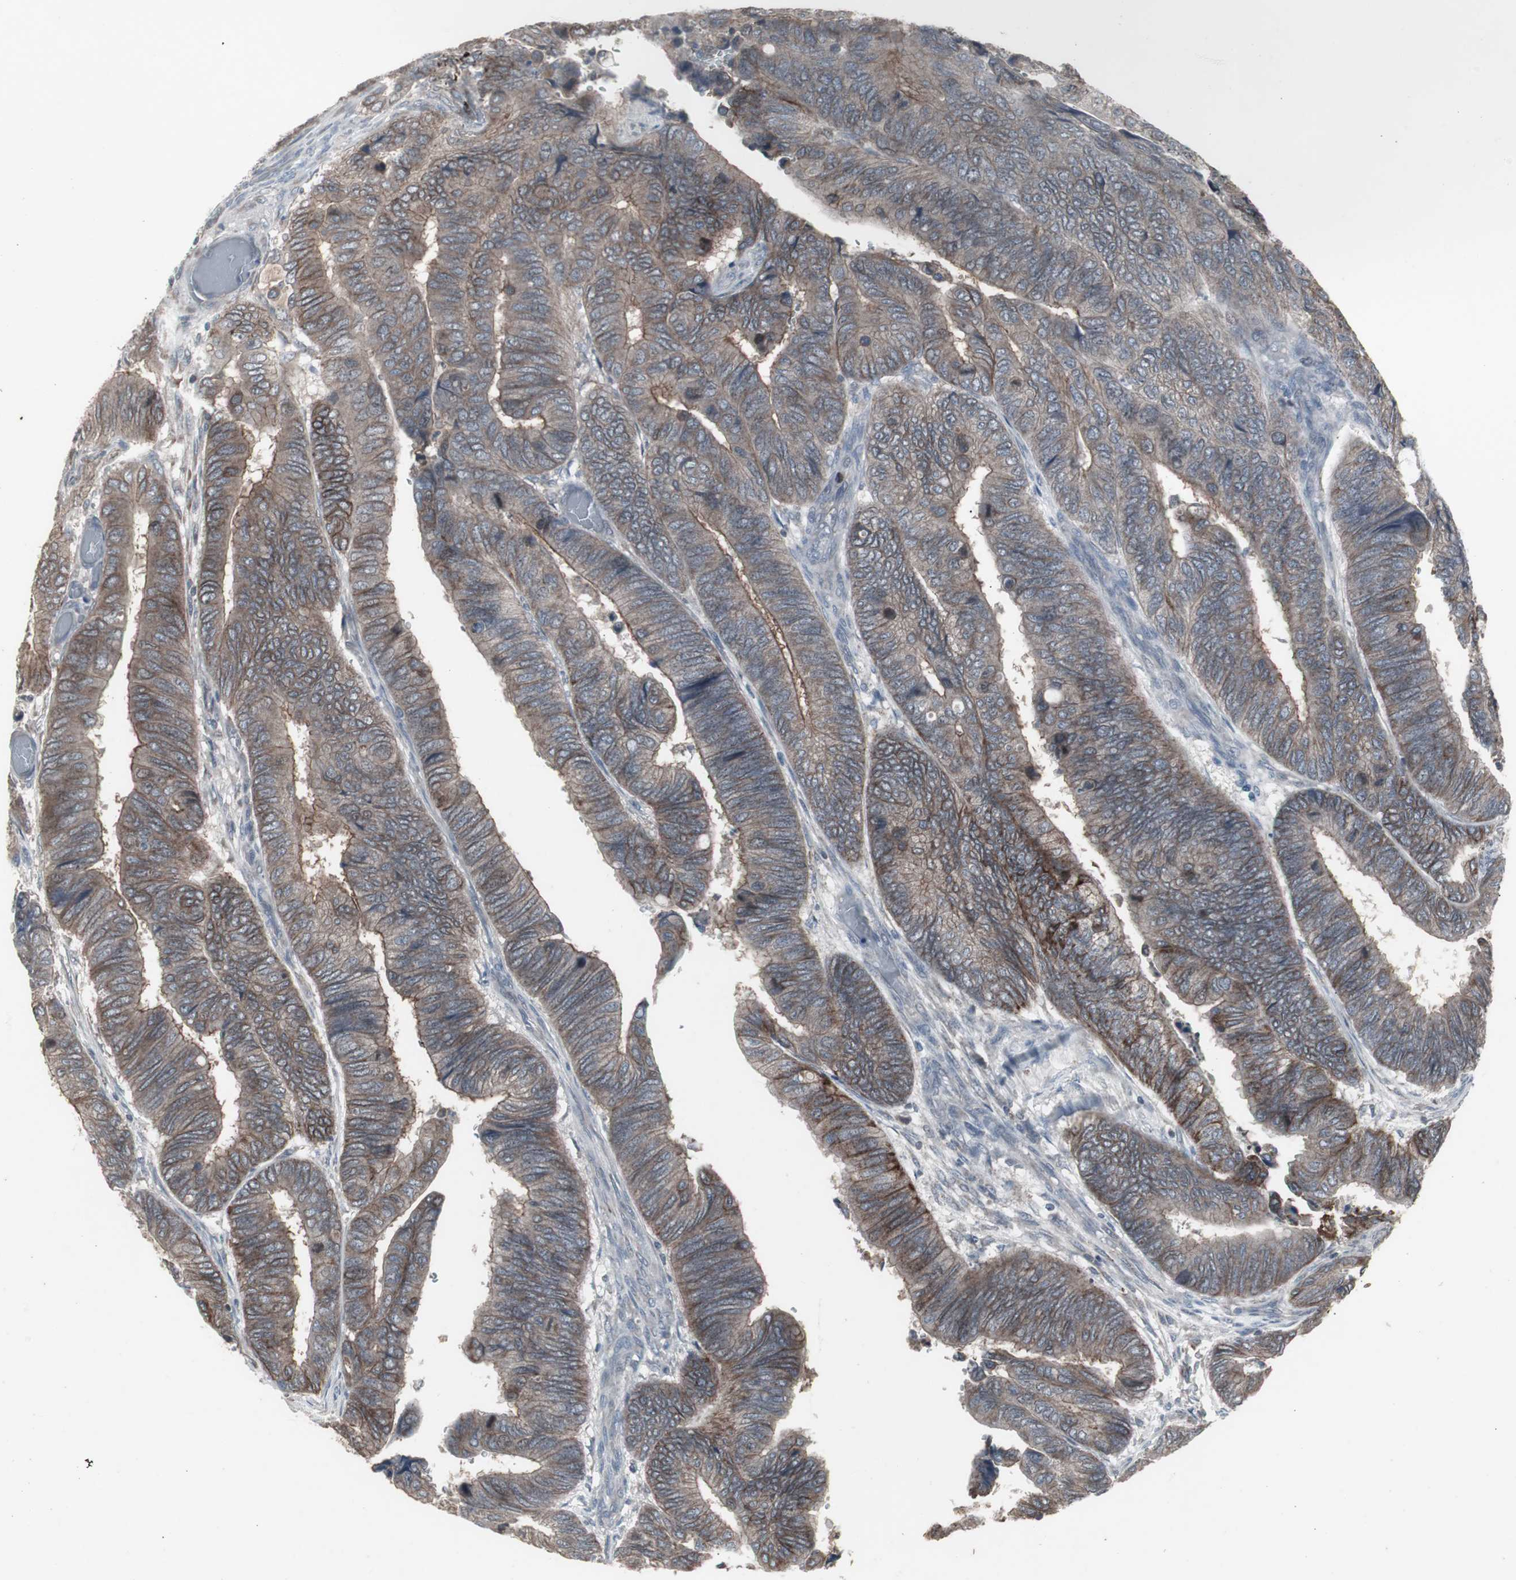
{"staining": {"intensity": "weak", "quantity": ">75%", "location": "cytoplasmic/membranous"}, "tissue": "colorectal cancer", "cell_type": "Tumor cells", "image_type": "cancer", "snomed": [{"axis": "morphology", "description": "Normal tissue, NOS"}, {"axis": "morphology", "description": "Adenocarcinoma, NOS"}, {"axis": "topography", "description": "Rectum"}, {"axis": "topography", "description": "Peripheral nerve tissue"}], "caption": "DAB immunohistochemical staining of colorectal cancer reveals weak cytoplasmic/membranous protein positivity in about >75% of tumor cells.", "gene": "SSTR2", "patient": {"sex": "male", "age": 92}}